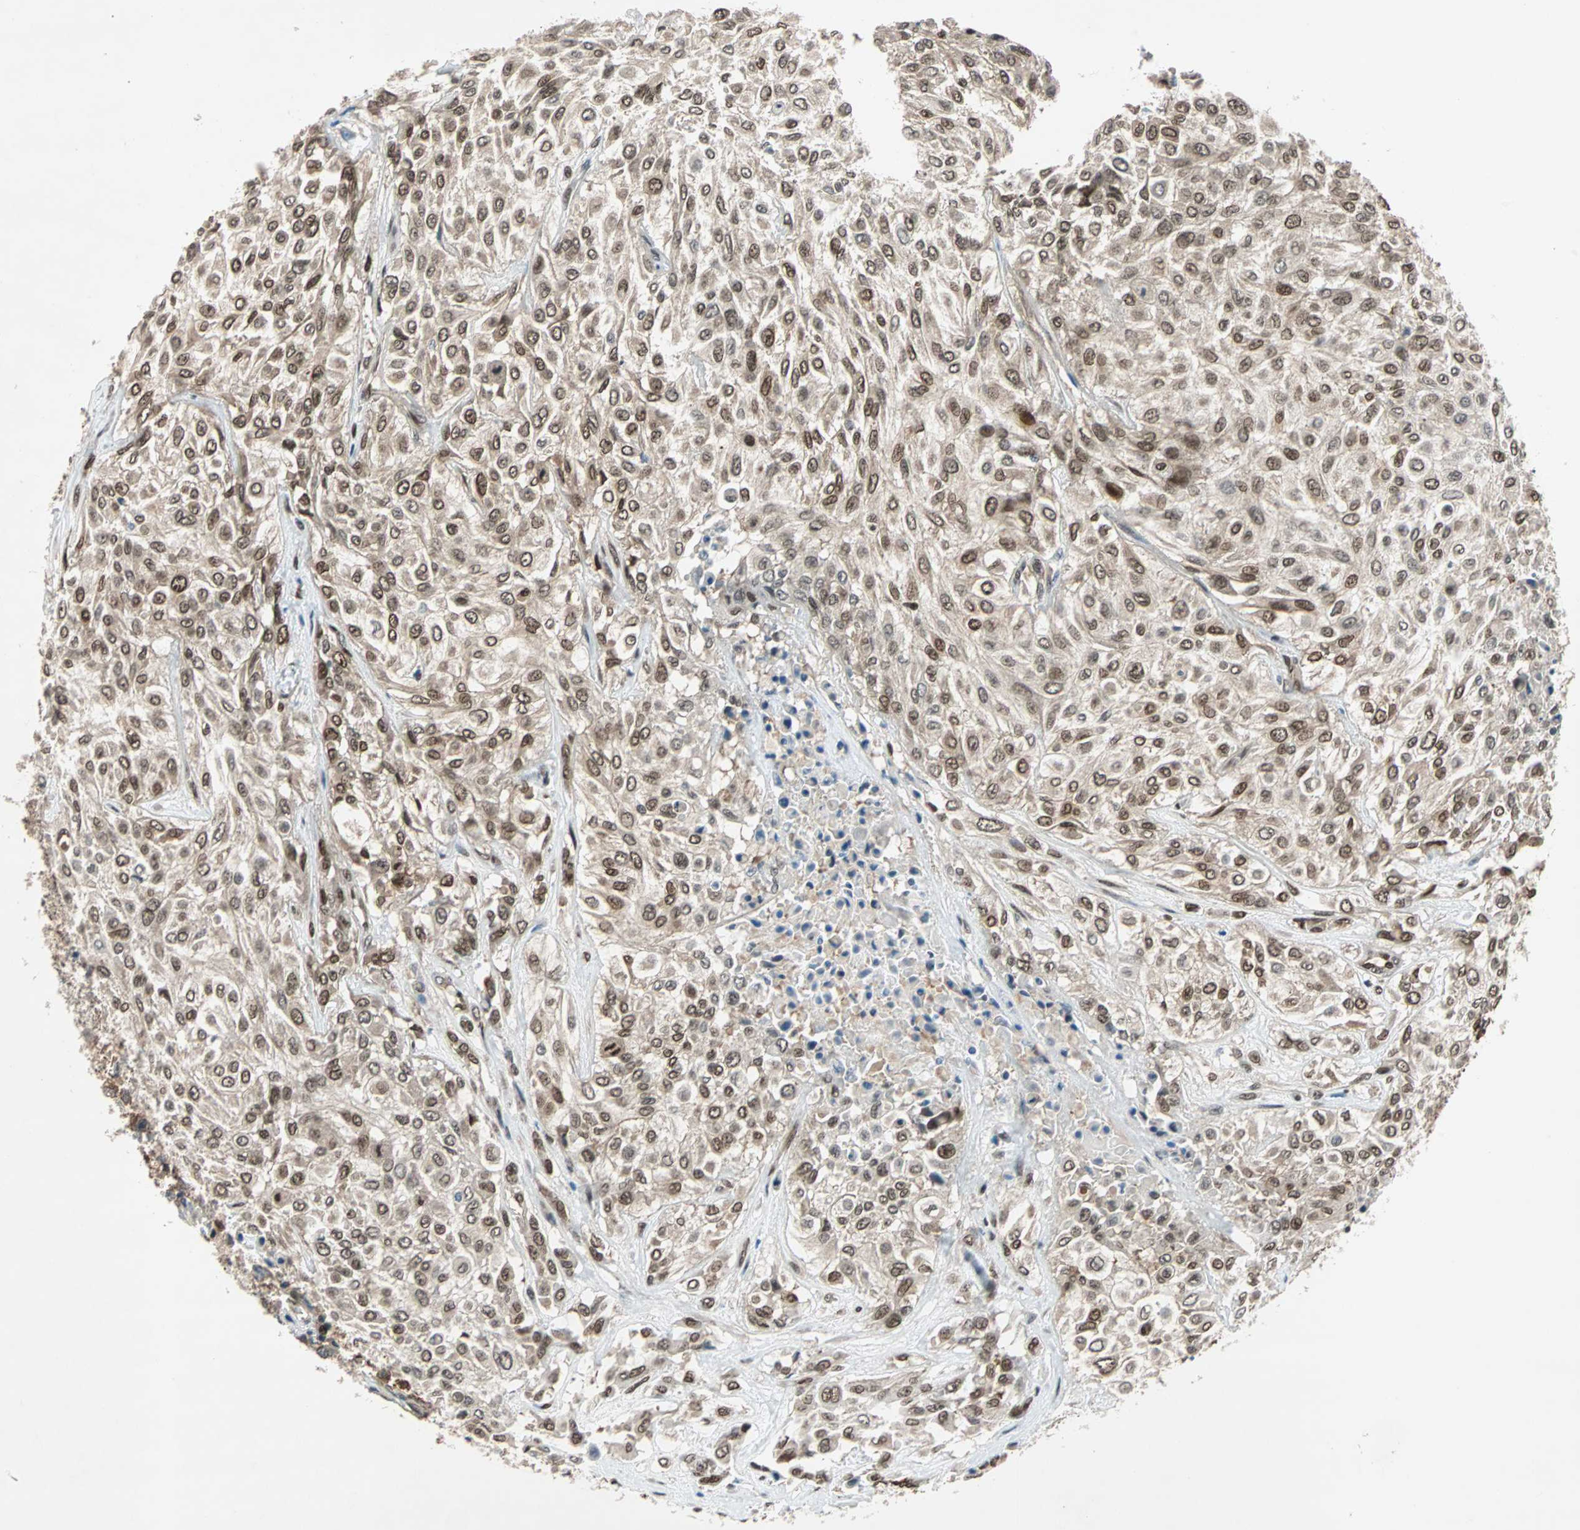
{"staining": {"intensity": "moderate", "quantity": ">75%", "location": "cytoplasmic/membranous,nuclear"}, "tissue": "urothelial cancer", "cell_type": "Tumor cells", "image_type": "cancer", "snomed": [{"axis": "morphology", "description": "Urothelial carcinoma, High grade"}, {"axis": "topography", "description": "Urinary bladder"}], "caption": "The photomicrograph shows a brown stain indicating the presence of a protein in the cytoplasmic/membranous and nuclear of tumor cells in high-grade urothelial carcinoma. (DAB (3,3'-diaminobenzidine) IHC with brightfield microscopy, high magnification).", "gene": "WWTR1", "patient": {"sex": "male", "age": 57}}